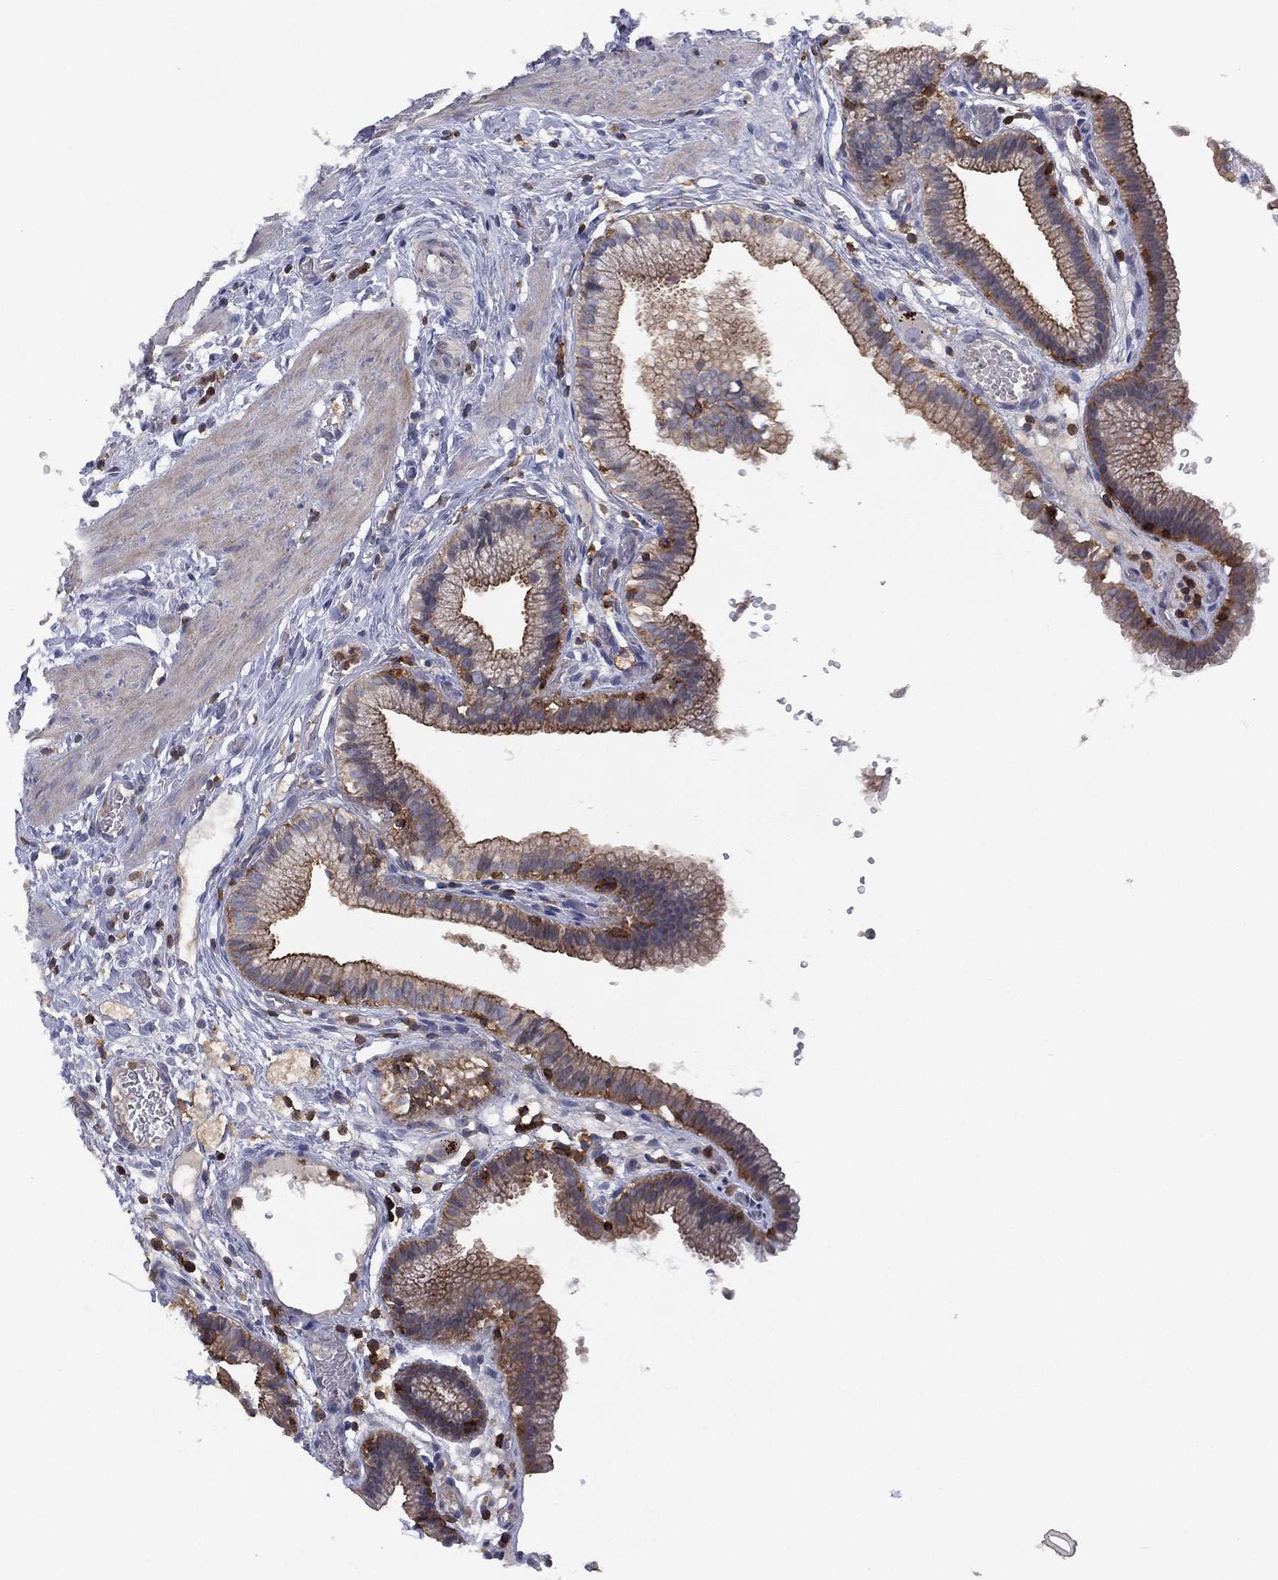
{"staining": {"intensity": "strong", "quantity": "<25%", "location": "cytoplasmic/membranous"}, "tissue": "gallbladder", "cell_type": "Glandular cells", "image_type": "normal", "snomed": [{"axis": "morphology", "description": "Normal tissue, NOS"}, {"axis": "topography", "description": "Gallbladder"}], "caption": "Protein staining by IHC reveals strong cytoplasmic/membranous positivity in approximately <25% of glandular cells in unremarkable gallbladder.", "gene": "DOCK8", "patient": {"sex": "female", "age": 24}}